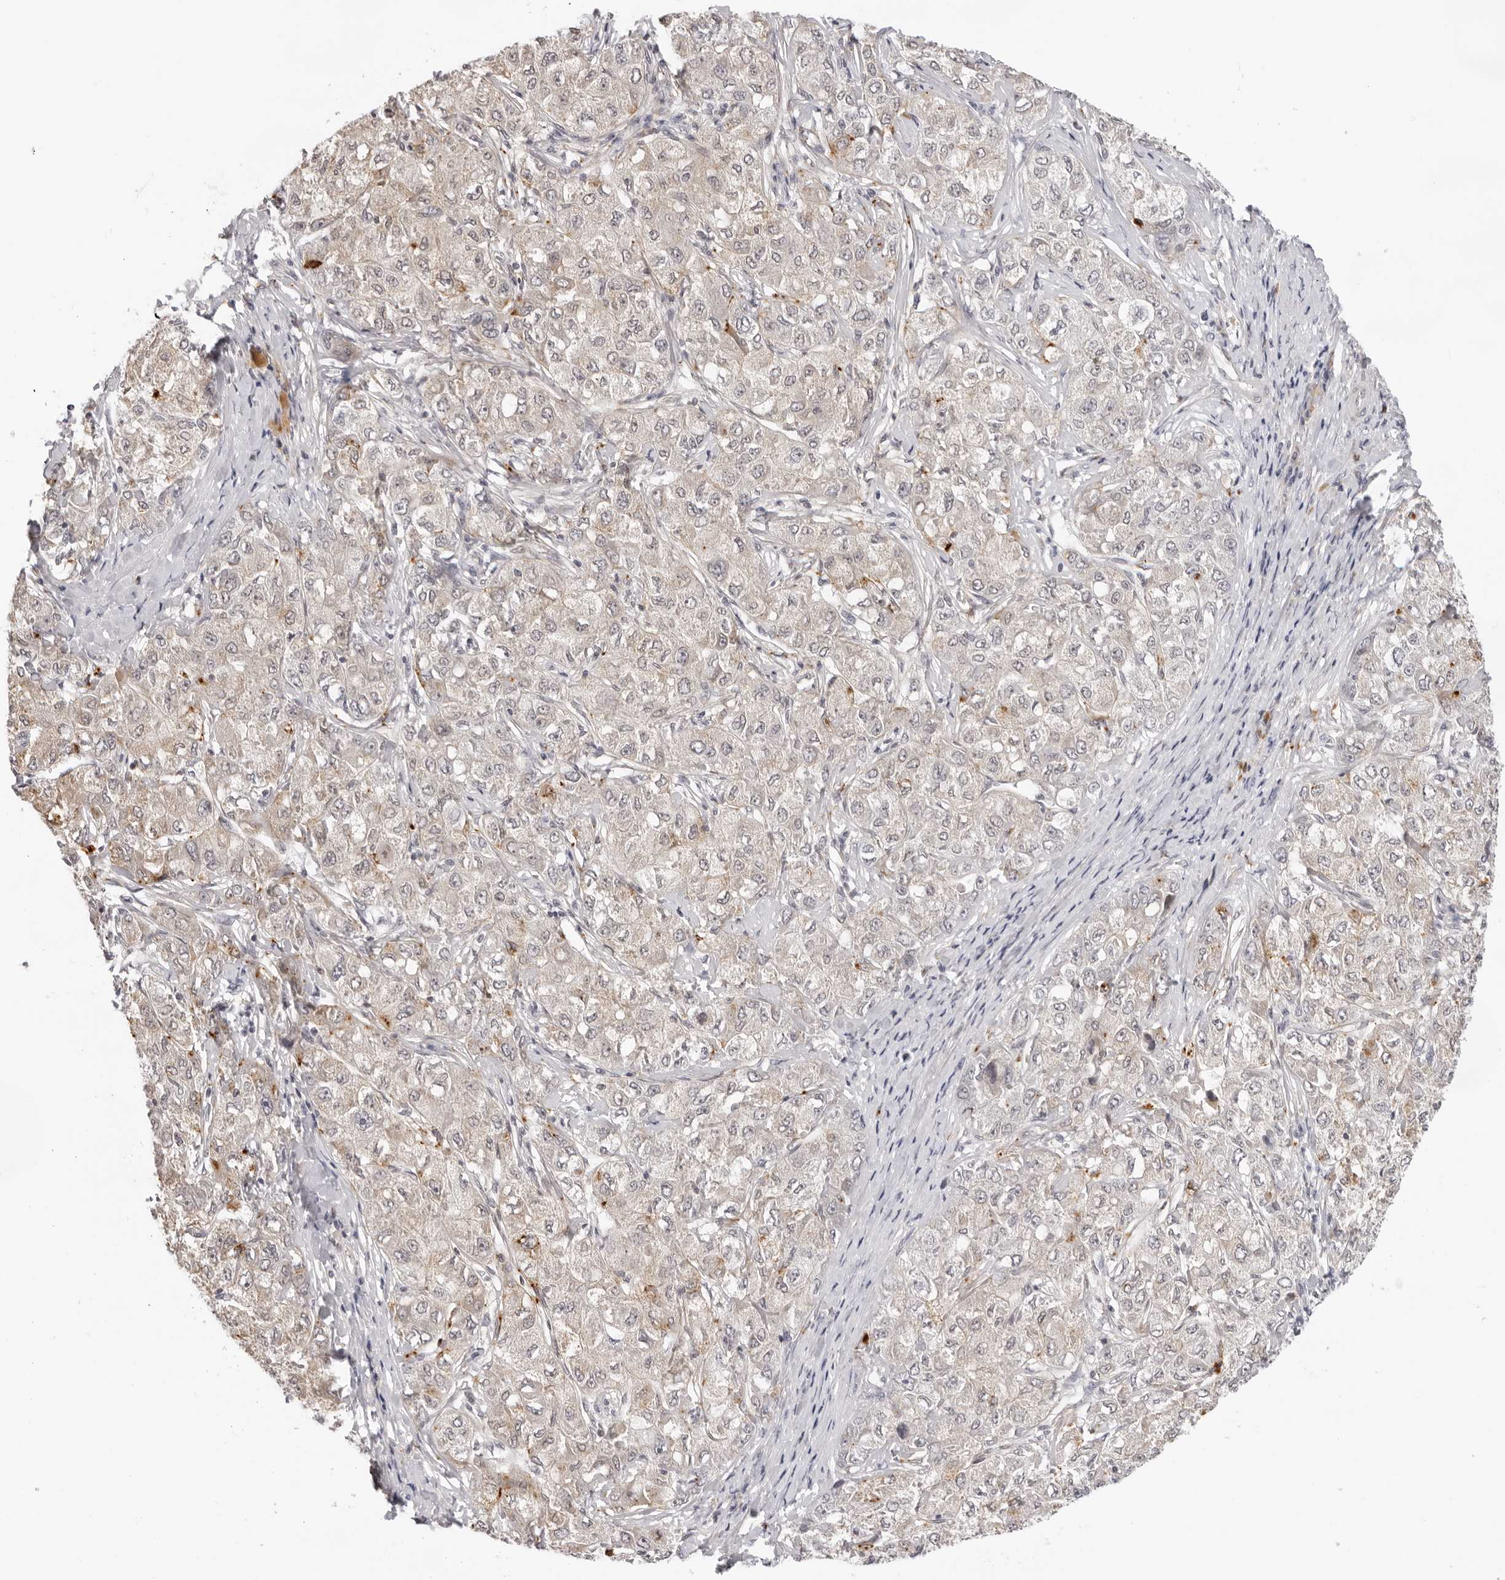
{"staining": {"intensity": "negative", "quantity": "none", "location": "none"}, "tissue": "liver cancer", "cell_type": "Tumor cells", "image_type": "cancer", "snomed": [{"axis": "morphology", "description": "Carcinoma, Hepatocellular, NOS"}, {"axis": "topography", "description": "Liver"}], "caption": "This is an immunohistochemistry histopathology image of human liver cancer. There is no staining in tumor cells.", "gene": "STRADB", "patient": {"sex": "male", "age": 80}}